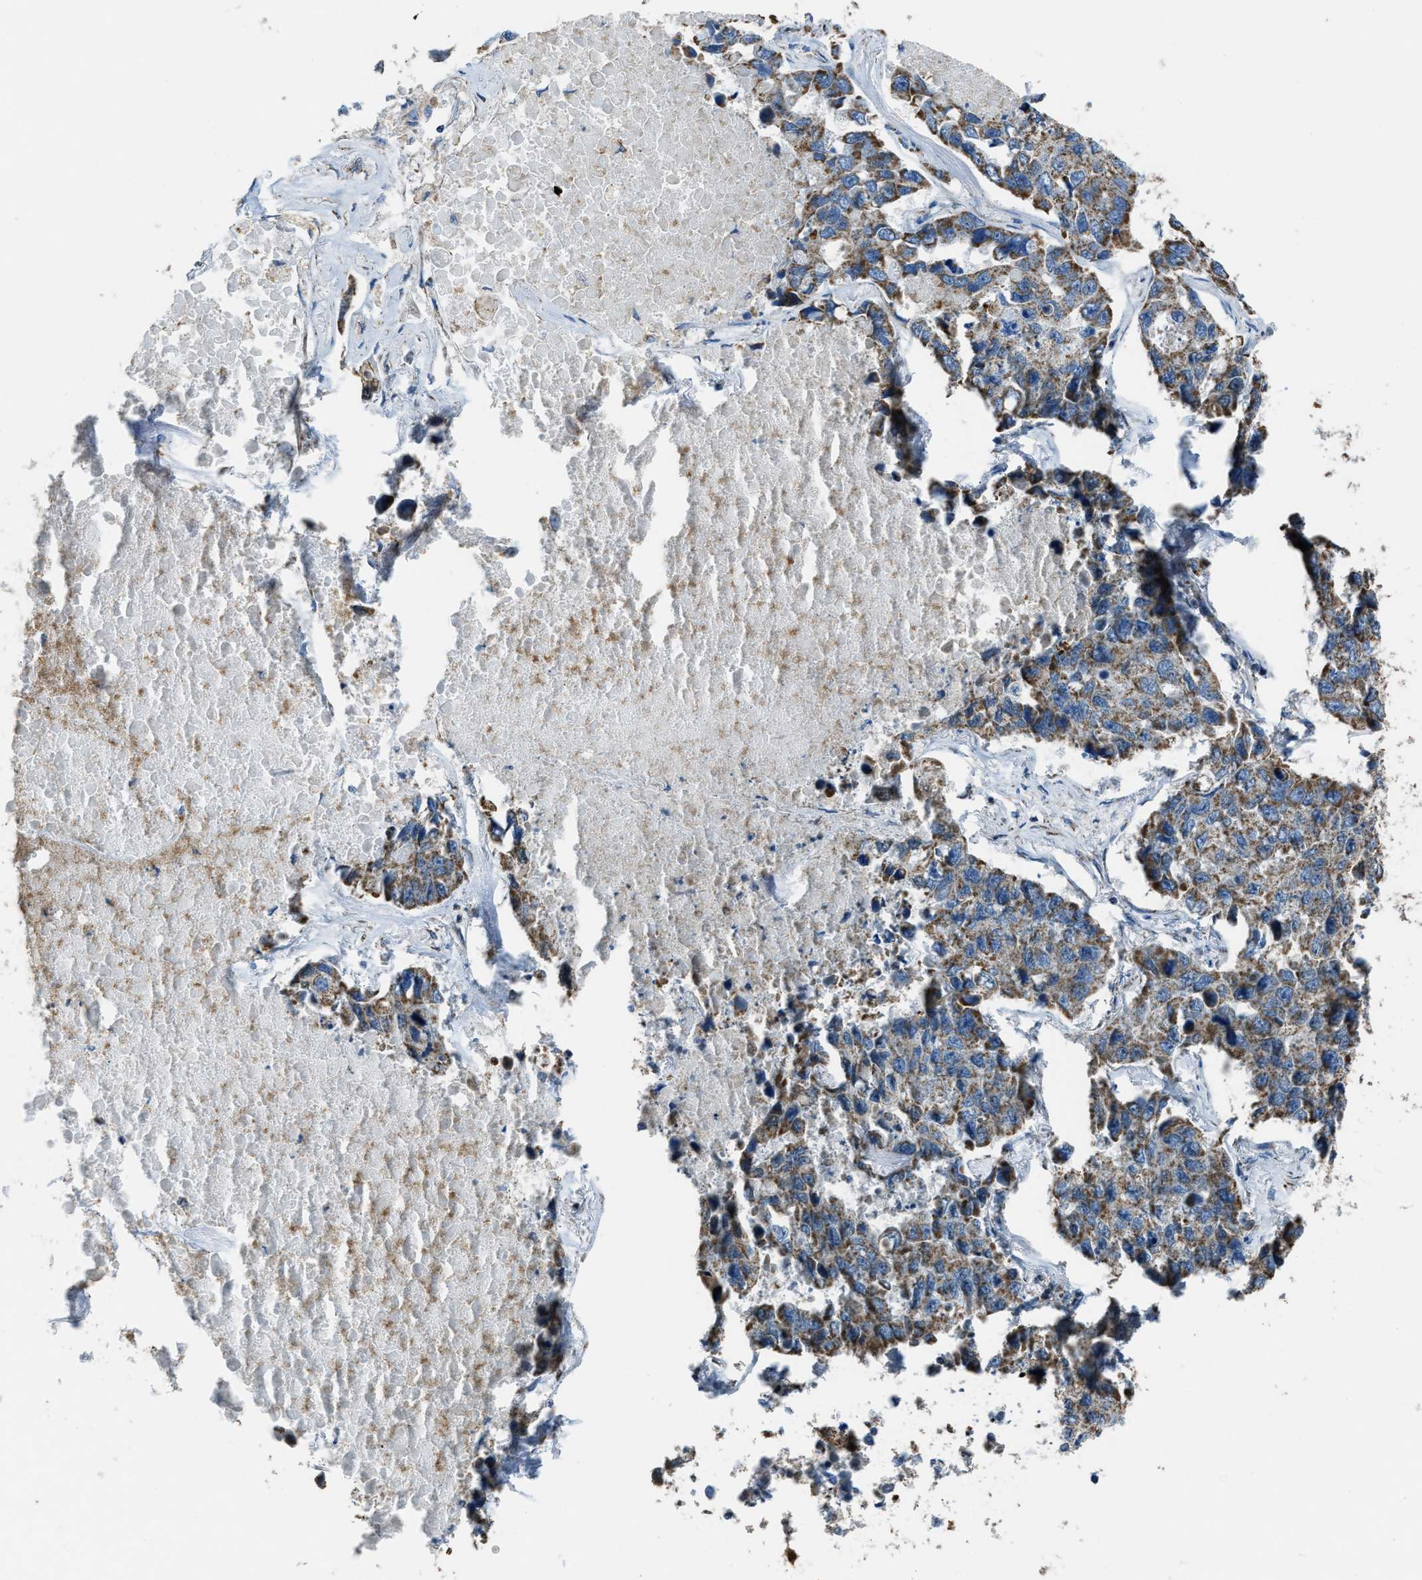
{"staining": {"intensity": "moderate", "quantity": ">75%", "location": "cytoplasmic/membranous"}, "tissue": "lung cancer", "cell_type": "Tumor cells", "image_type": "cancer", "snomed": [{"axis": "morphology", "description": "Adenocarcinoma, NOS"}, {"axis": "topography", "description": "Lung"}], "caption": "The photomicrograph displays a brown stain indicating the presence of a protein in the cytoplasmic/membranous of tumor cells in lung cancer (adenocarcinoma).", "gene": "SLC25A11", "patient": {"sex": "male", "age": 64}}